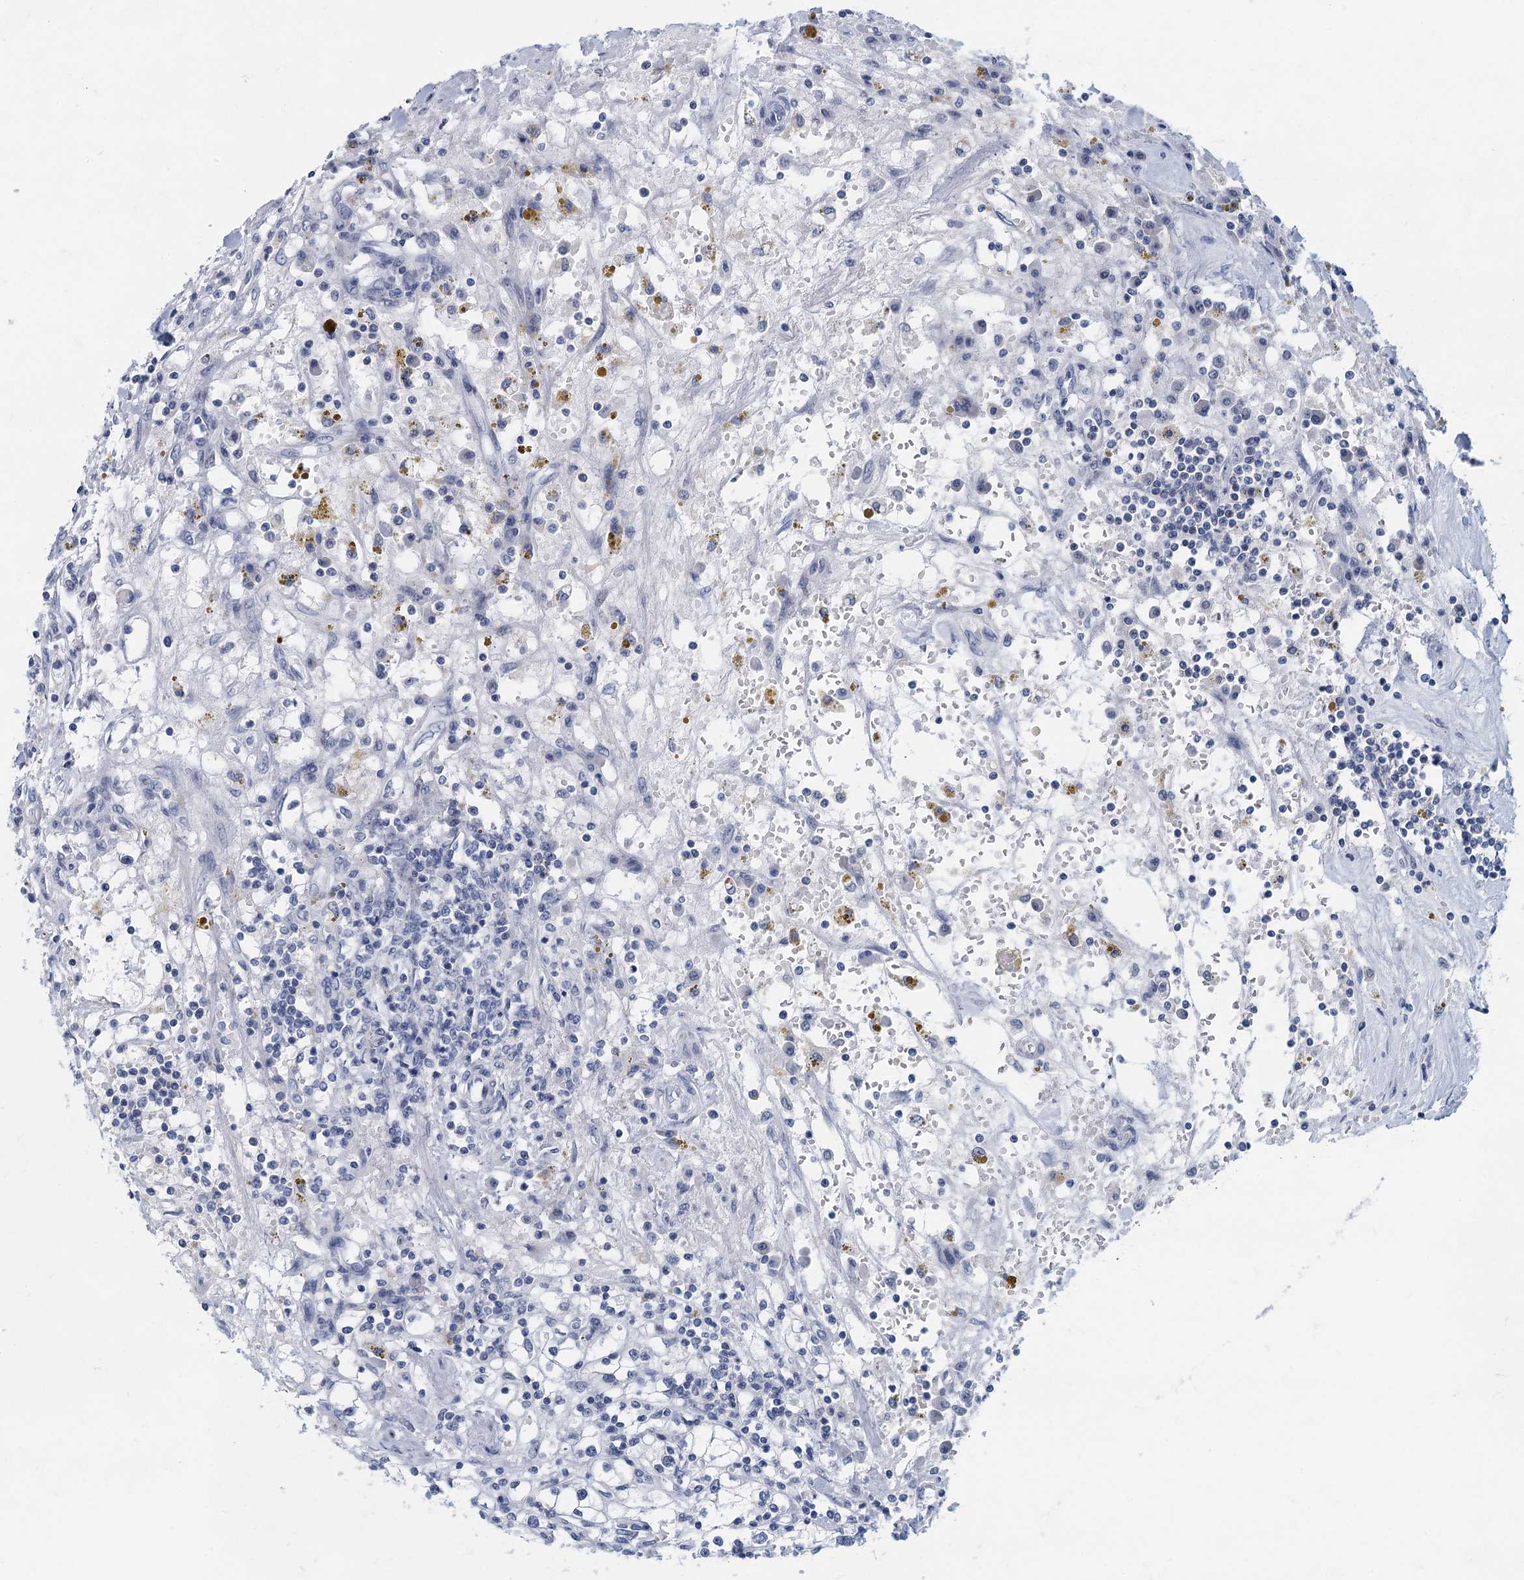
{"staining": {"intensity": "negative", "quantity": "none", "location": "none"}, "tissue": "renal cancer", "cell_type": "Tumor cells", "image_type": "cancer", "snomed": [{"axis": "morphology", "description": "Adenocarcinoma, NOS"}, {"axis": "topography", "description": "Kidney"}], "caption": "DAB immunohistochemical staining of human renal cancer (adenocarcinoma) shows no significant expression in tumor cells. (DAB (3,3'-diaminobenzidine) immunohistochemistry with hematoxylin counter stain).", "gene": "ENSG00000131152", "patient": {"sex": "male", "age": 56}}